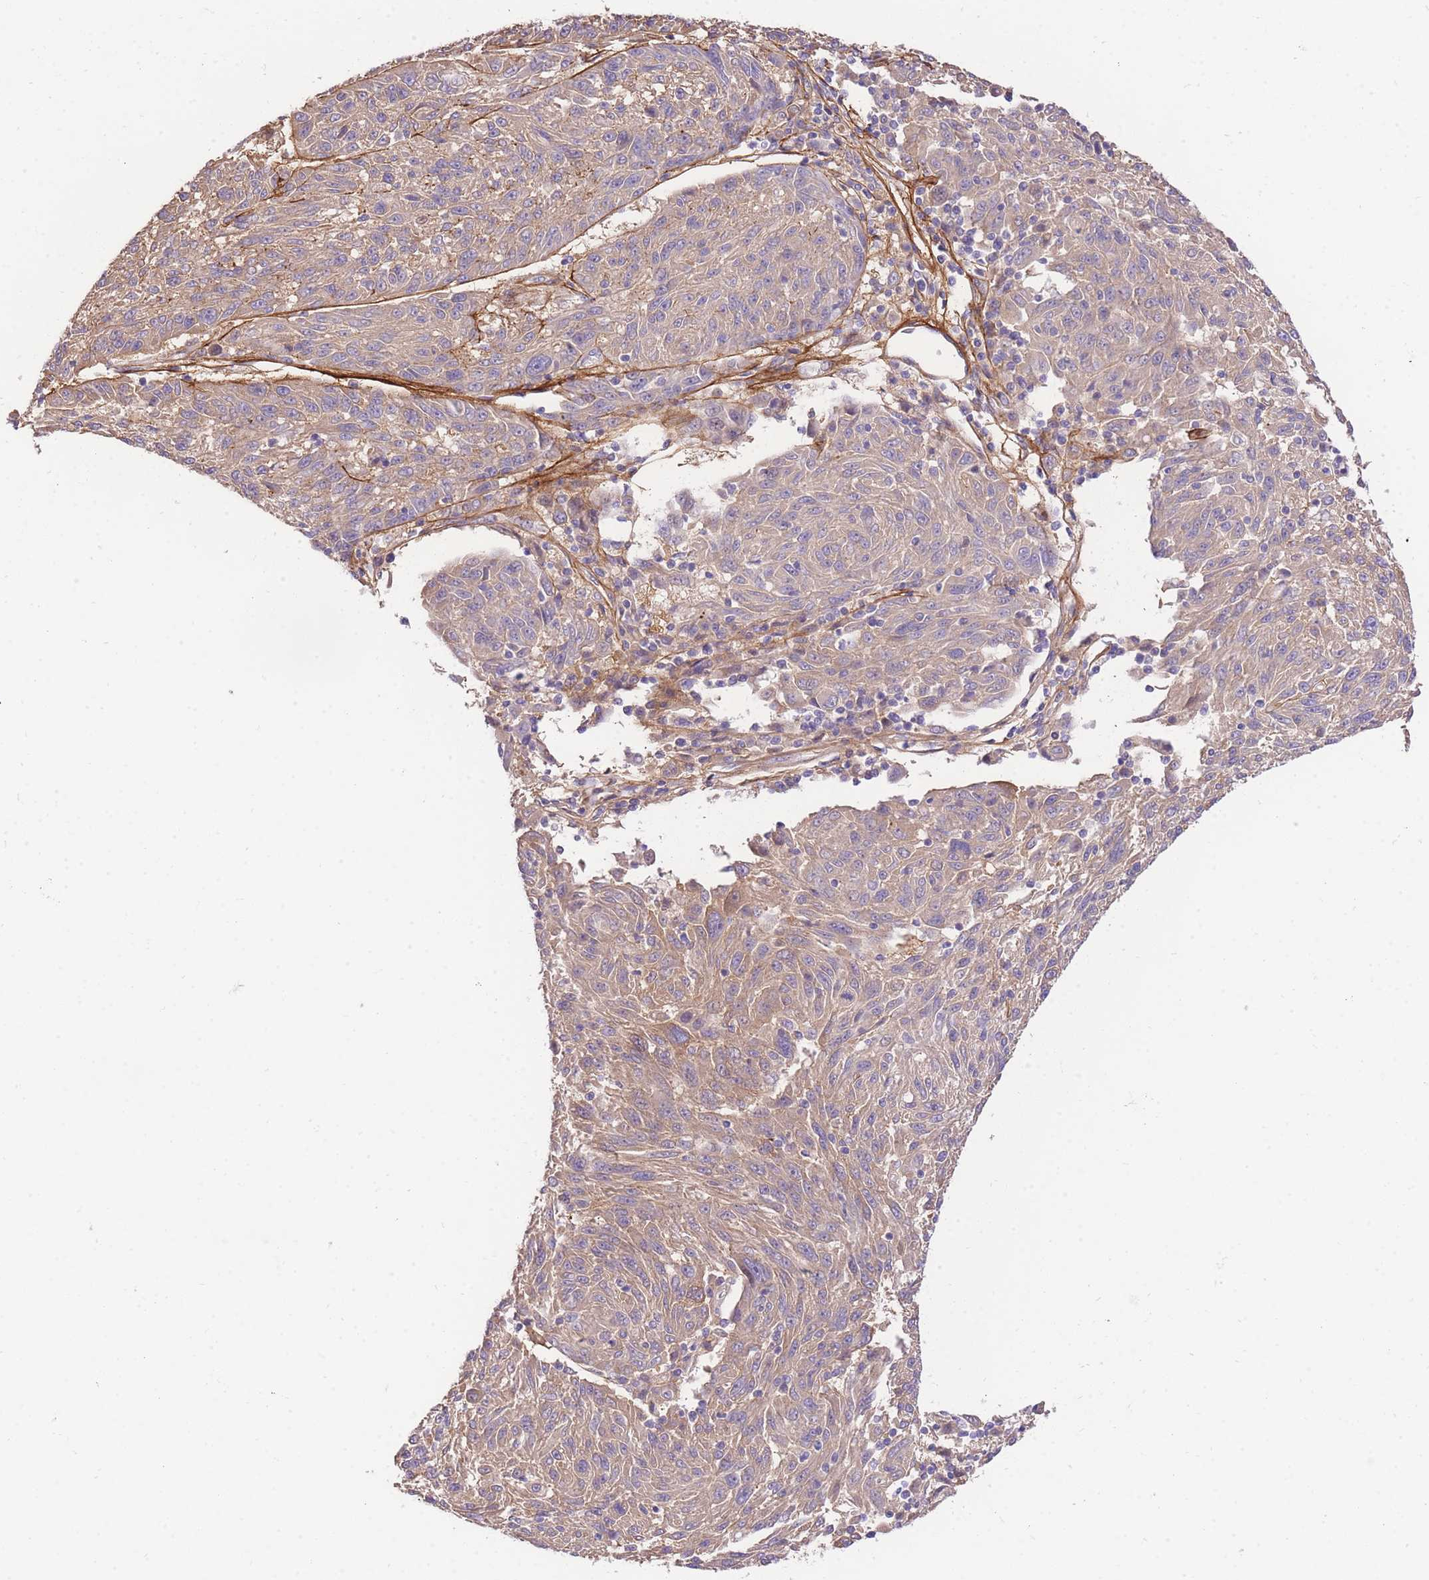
{"staining": {"intensity": "weak", "quantity": "25%-75%", "location": "cytoplasmic/membranous"}, "tissue": "melanoma", "cell_type": "Tumor cells", "image_type": "cancer", "snomed": [{"axis": "morphology", "description": "Malignant melanoma, NOS"}, {"axis": "topography", "description": "Skin"}], "caption": "Melanoma tissue demonstrates weak cytoplasmic/membranous expression in about 25%-75% of tumor cells", "gene": "LIPH", "patient": {"sex": "male", "age": 53}}